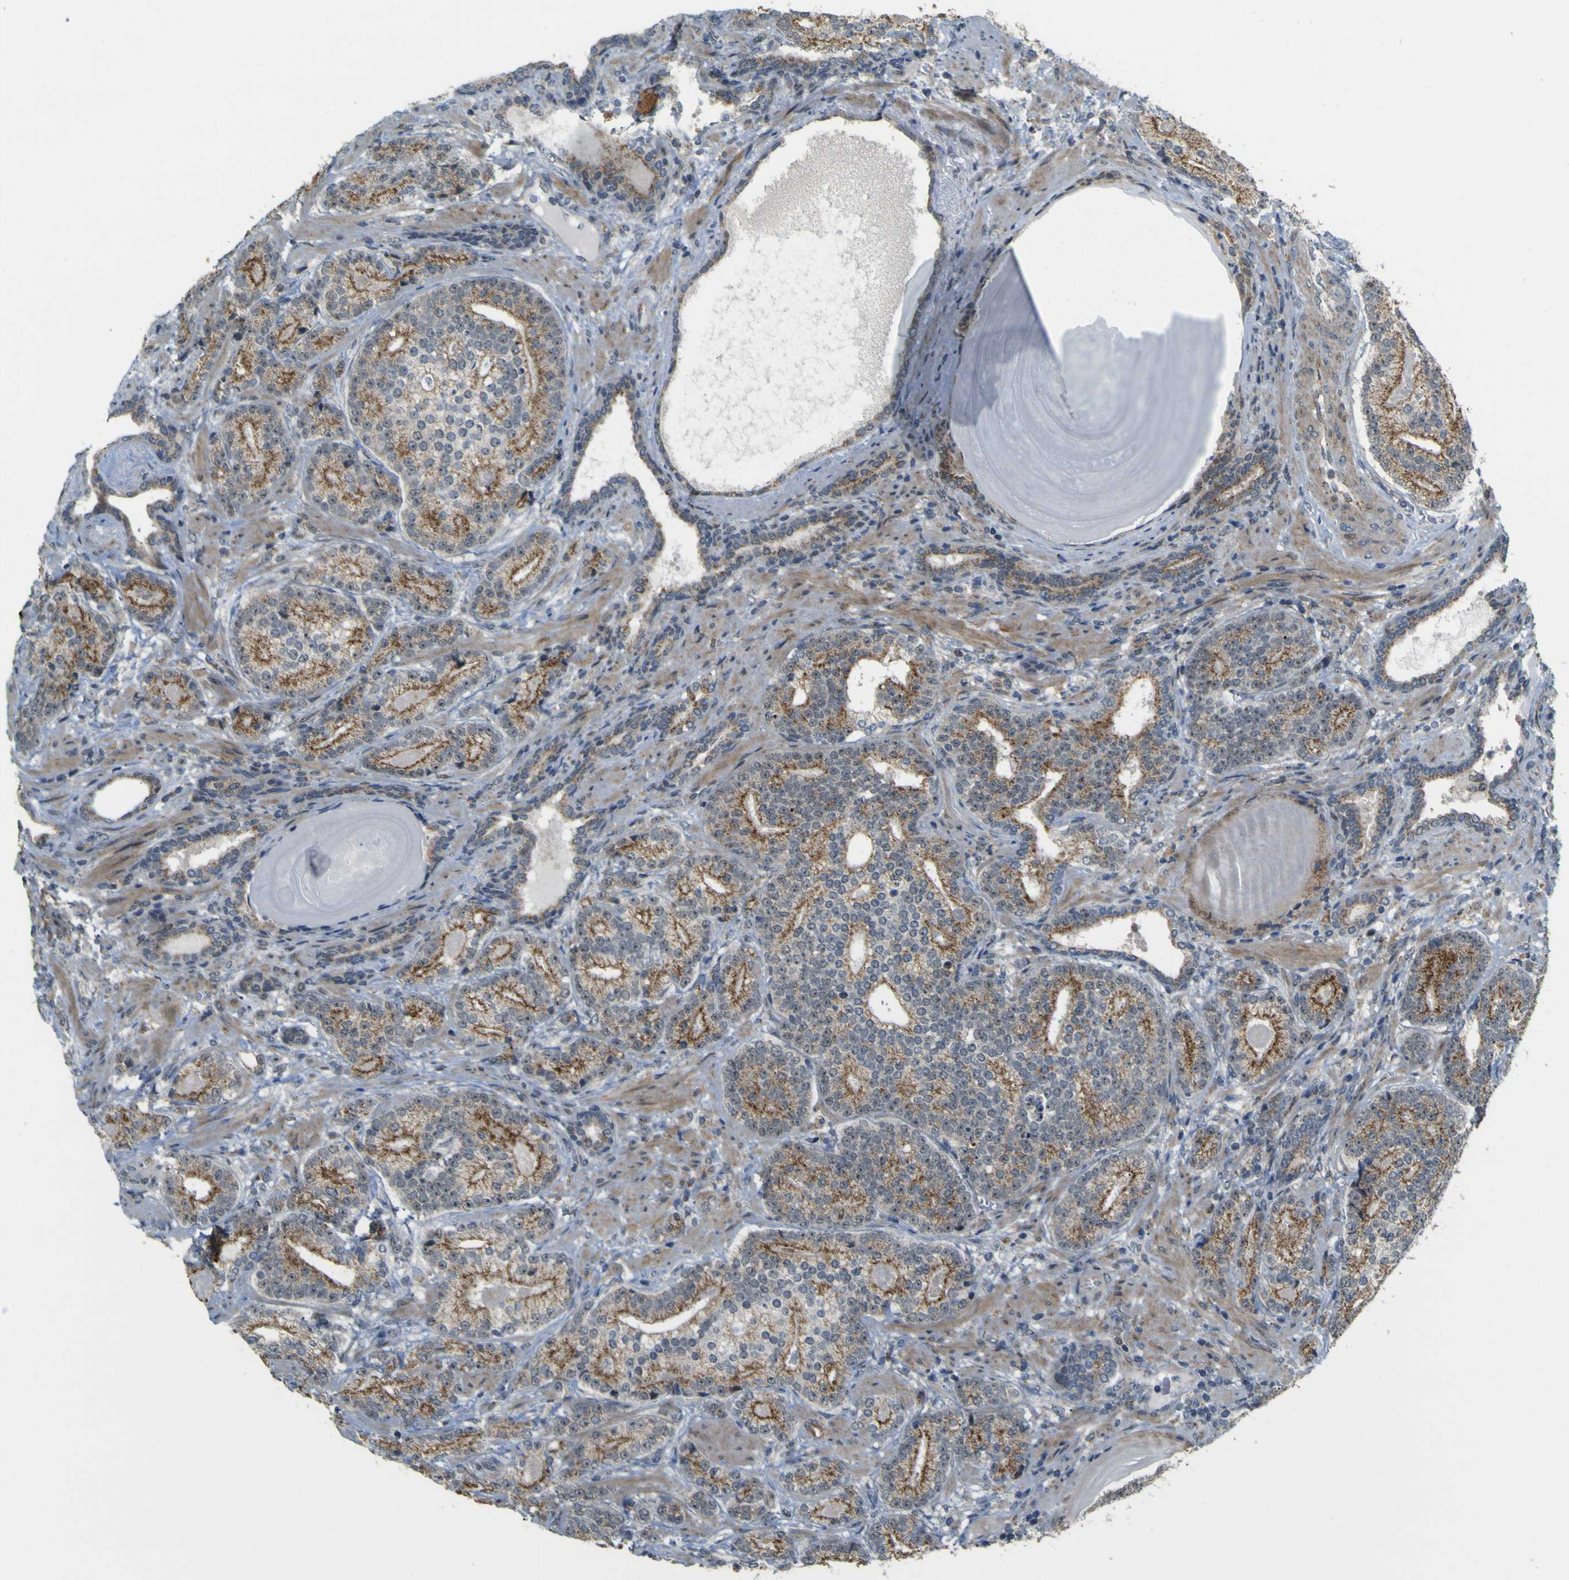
{"staining": {"intensity": "strong", "quantity": ">75%", "location": "cytoplasmic/membranous"}, "tissue": "prostate cancer", "cell_type": "Tumor cells", "image_type": "cancer", "snomed": [{"axis": "morphology", "description": "Adenocarcinoma, High grade"}, {"axis": "topography", "description": "Prostate"}], "caption": "The micrograph displays a brown stain indicating the presence of a protein in the cytoplasmic/membranous of tumor cells in high-grade adenocarcinoma (prostate).", "gene": "ACBD5", "patient": {"sex": "male", "age": 61}}